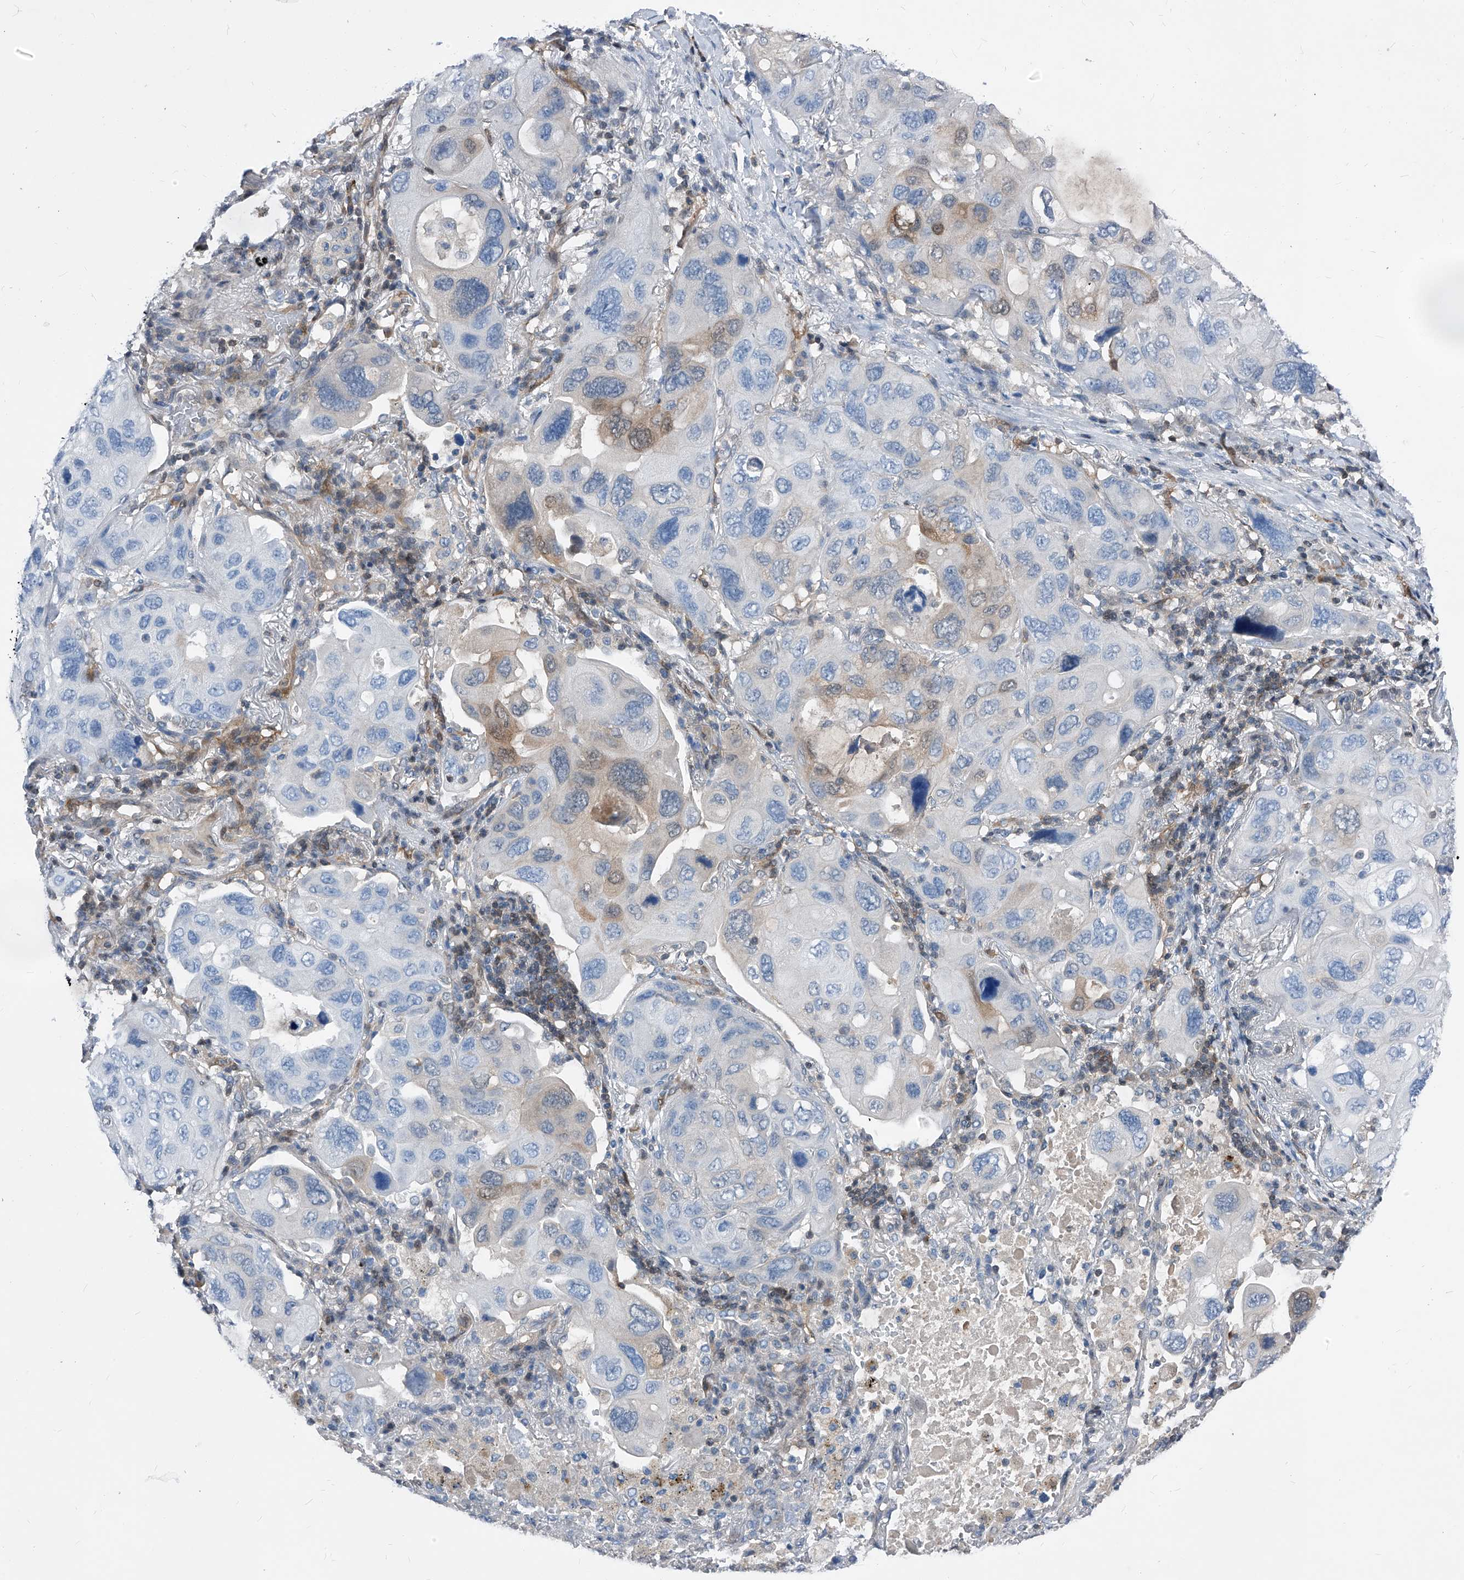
{"staining": {"intensity": "weak", "quantity": "<25%", "location": "cytoplasmic/membranous"}, "tissue": "lung cancer", "cell_type": "Tumor cells", "image_type": "cancer", "snomed": [{"axis": "morphology", "description": "Squamous cell carcinoma, NOS"}, {"axis": "topography", "description": "Lung"}], "caption": "Histopathology image shows no significant protein positivity in tumor cells of lung cancer (squamous cell carcinoma). (Brightfield microscopy of DAB immunohistochemistry at high magnification).", "gene": "MAP2K6", "patient": {"sex": "female", "age": 73}}